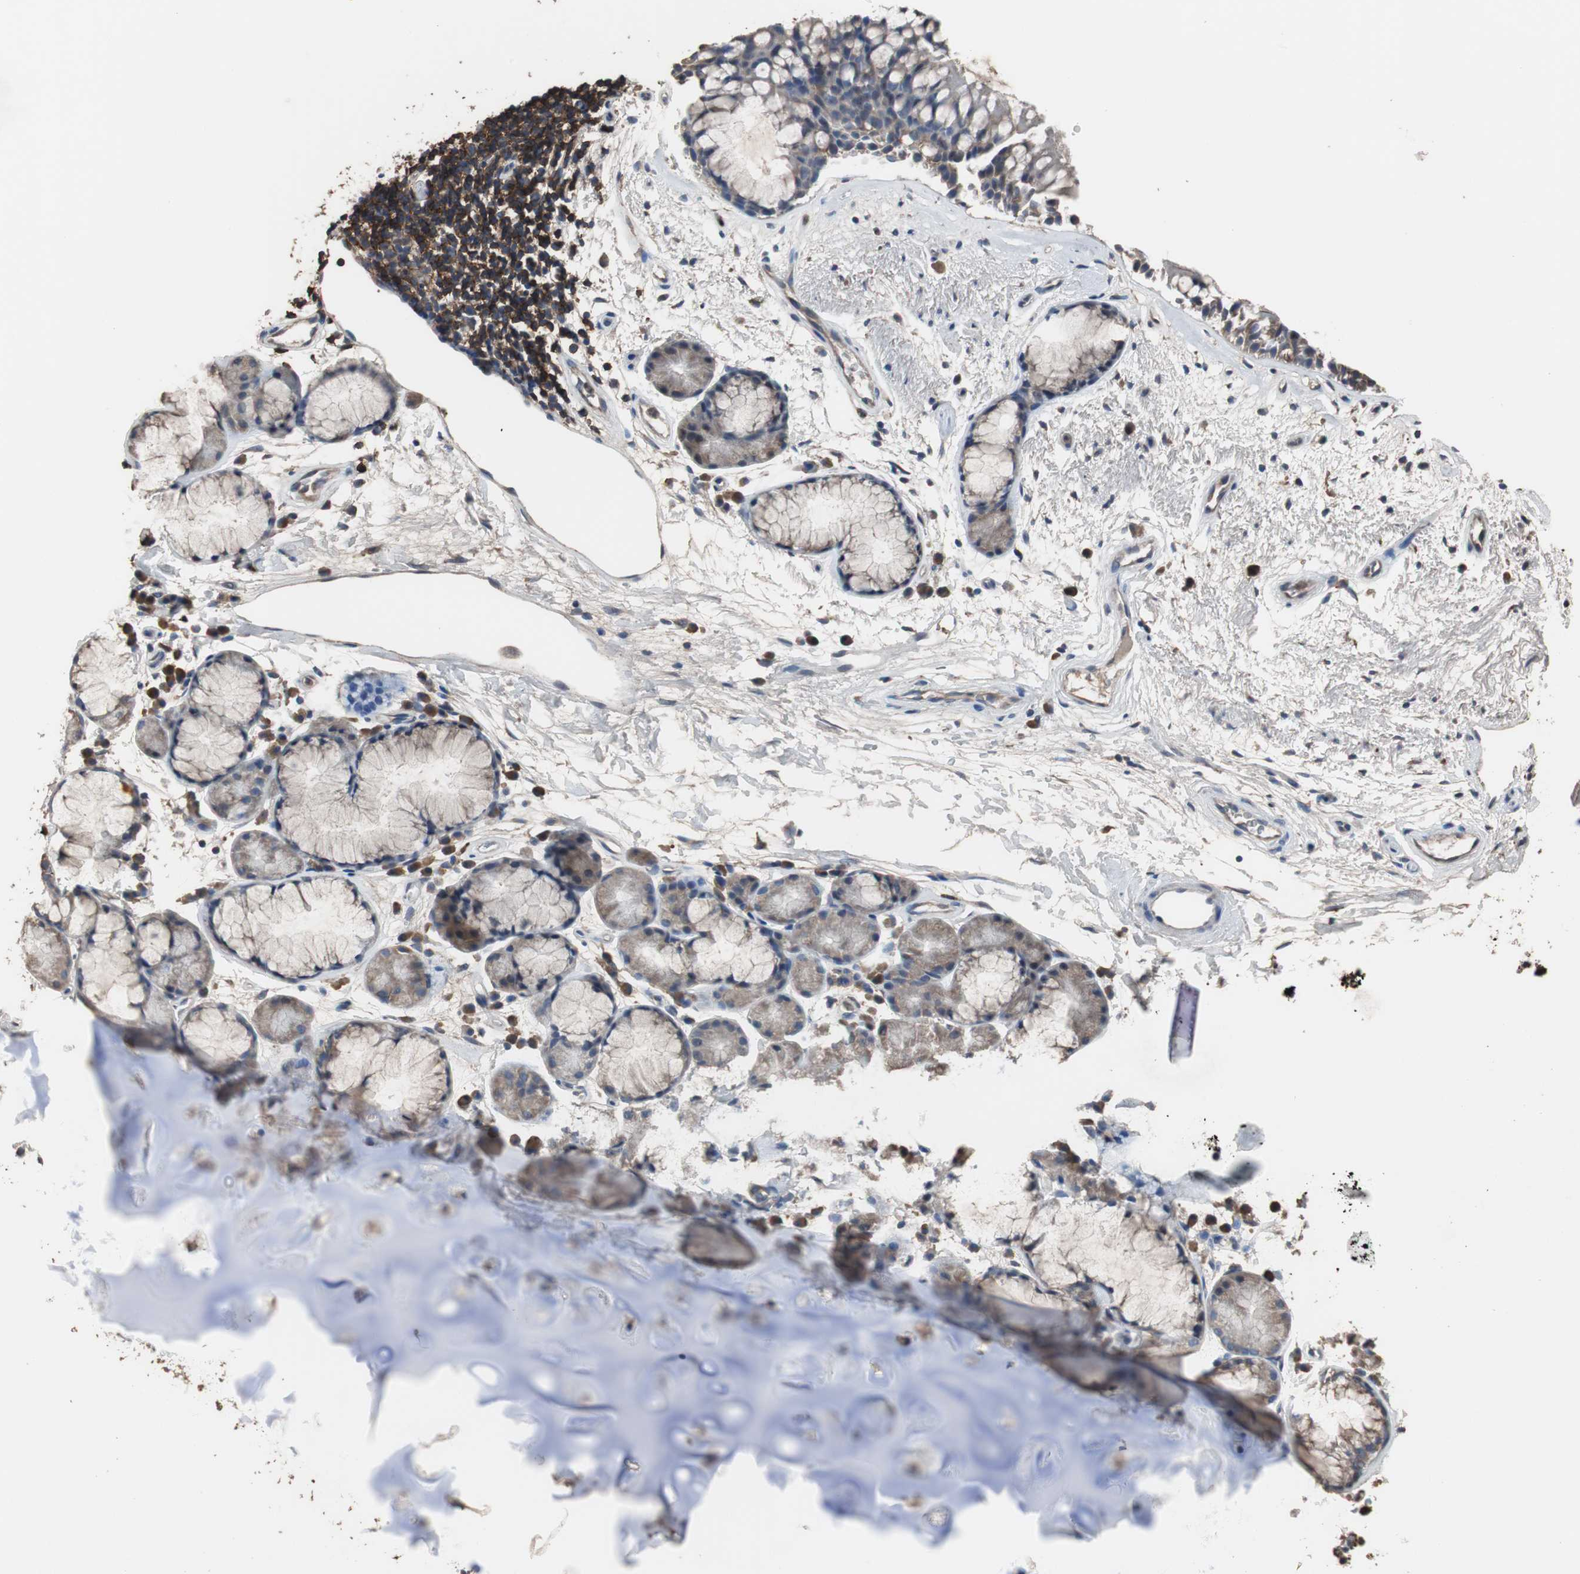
{"staining": {"intensity": "weak", "quantity": ">75%", "location": "cytoplasmic/membranous"}, "tissue": "bronchus", "cell_type": "Respiratory epithelial cells", "image_type": "normal", "snomed": [{"axis": "morphology", "description": "Normal tissue, NOS"}, {"axis": "topography", "description": "Bronchus"}], "caption": "Normal bronchus was stained to show a protein in brown. There is low levels of weak cytoplasmic/membranous staining in approximately >75% of respiratory epithelial cells. The staining was performed using DAB to visualize the protein expression in brown, while the nuclei were stained in blue with hematoxylin (Magnification: 20x).", "gene": "SCIMP", "patient": {"sex": "female", "age": 54}}